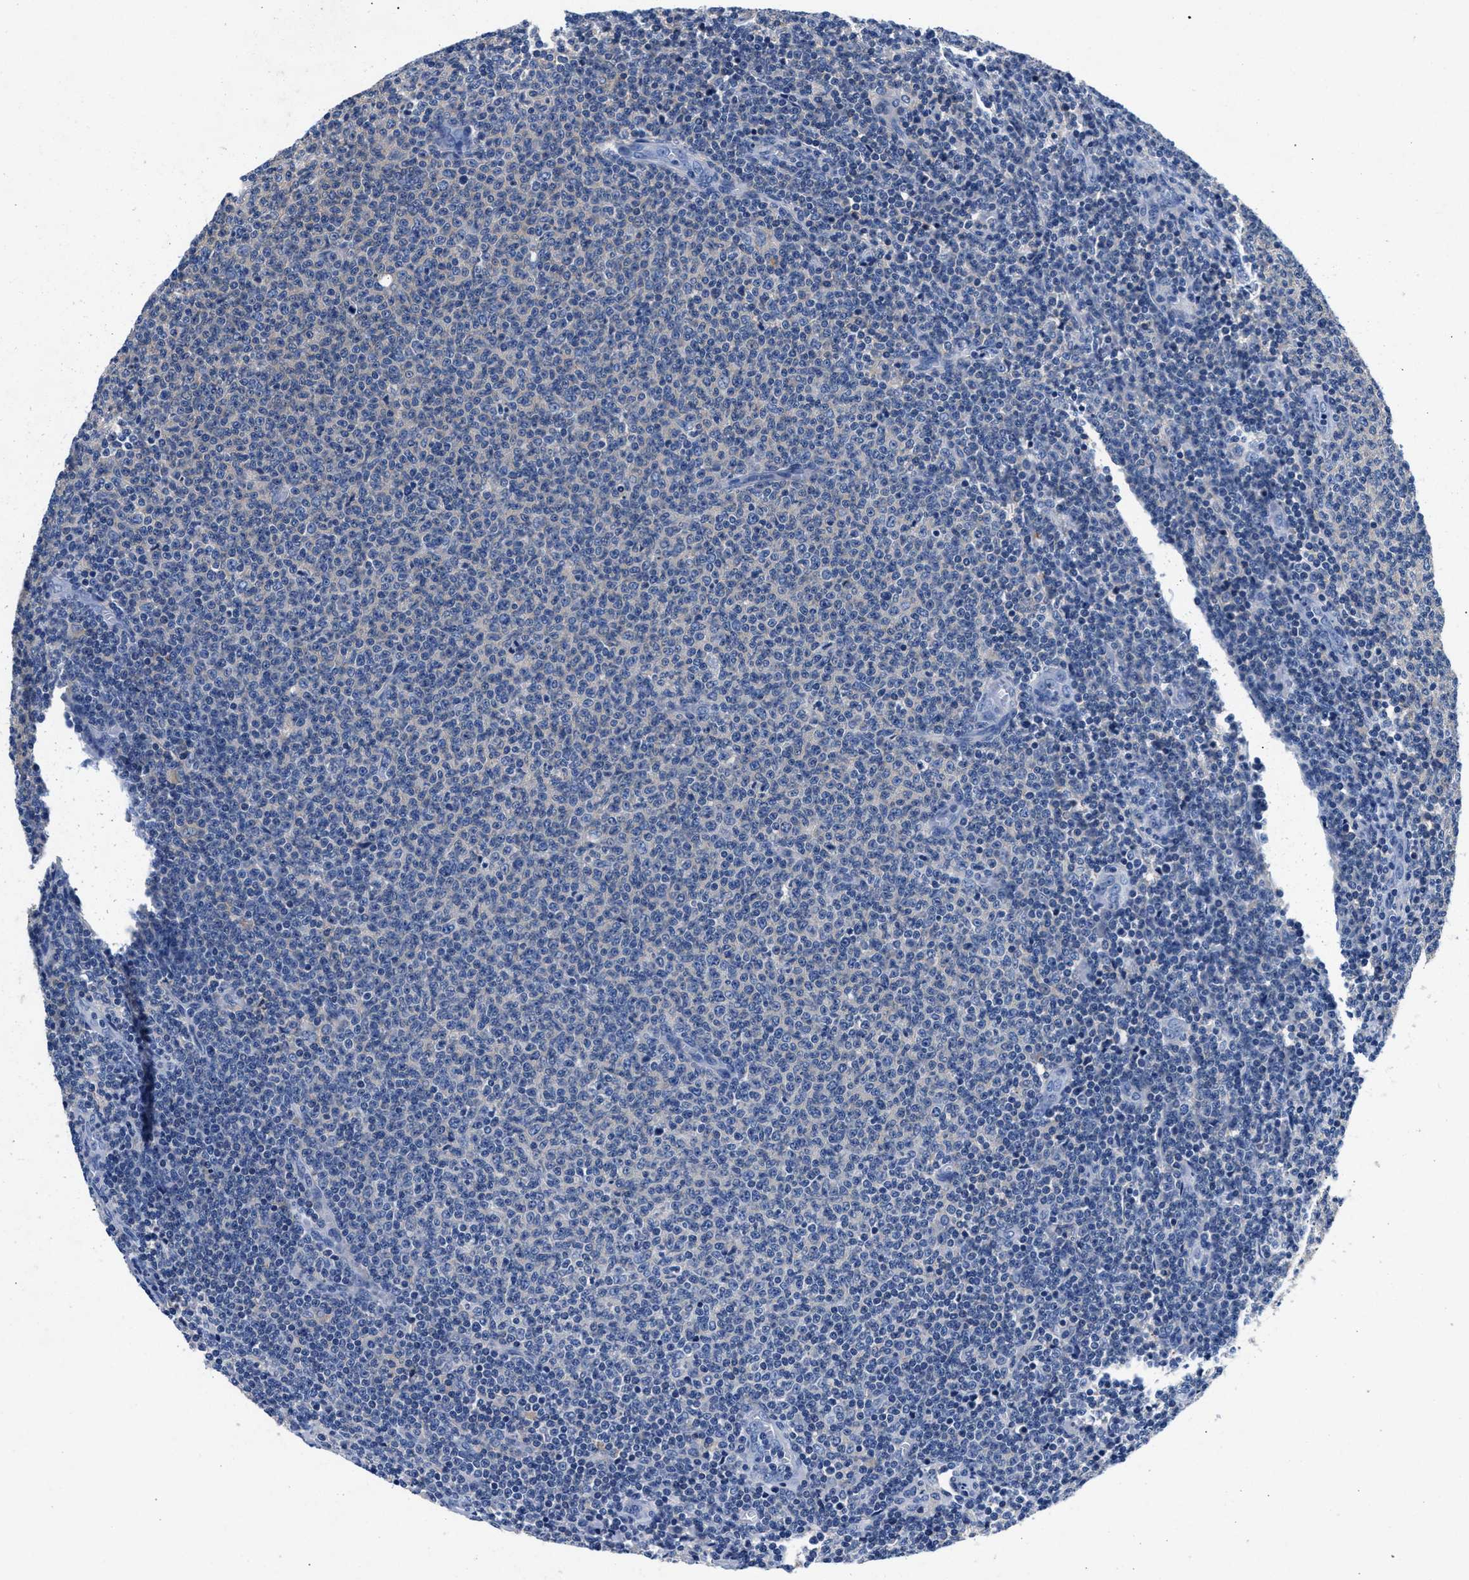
{"staining": {"intensity": "negative", "quantity": "none", "location": "none"}, "tissue": "lymphoma", "cell_type": "Tumor cells", "image_type": "cancer", "snomed": [{"axis": "morphology", "description": "Malignant lymphoma, non-Hodgkin's type, Low grade"}, {"axis": "topography", "description": "Lymph node"}], "caption": "Immunohistochemistry (IHC) photomicrograph of neoplastic tissue: human lymphoma stained with DAB exhibits no significant protein expression in tumor cells. The staining was performed using DAB (3,3'-diaminobenzidine) to visualize the protein expression in brown, while the nuclei were stained in blue with hematoxylin (Magnification: 20x).", "gene": "GNAI3", "patient": {"sex": "male", "age": 66}}